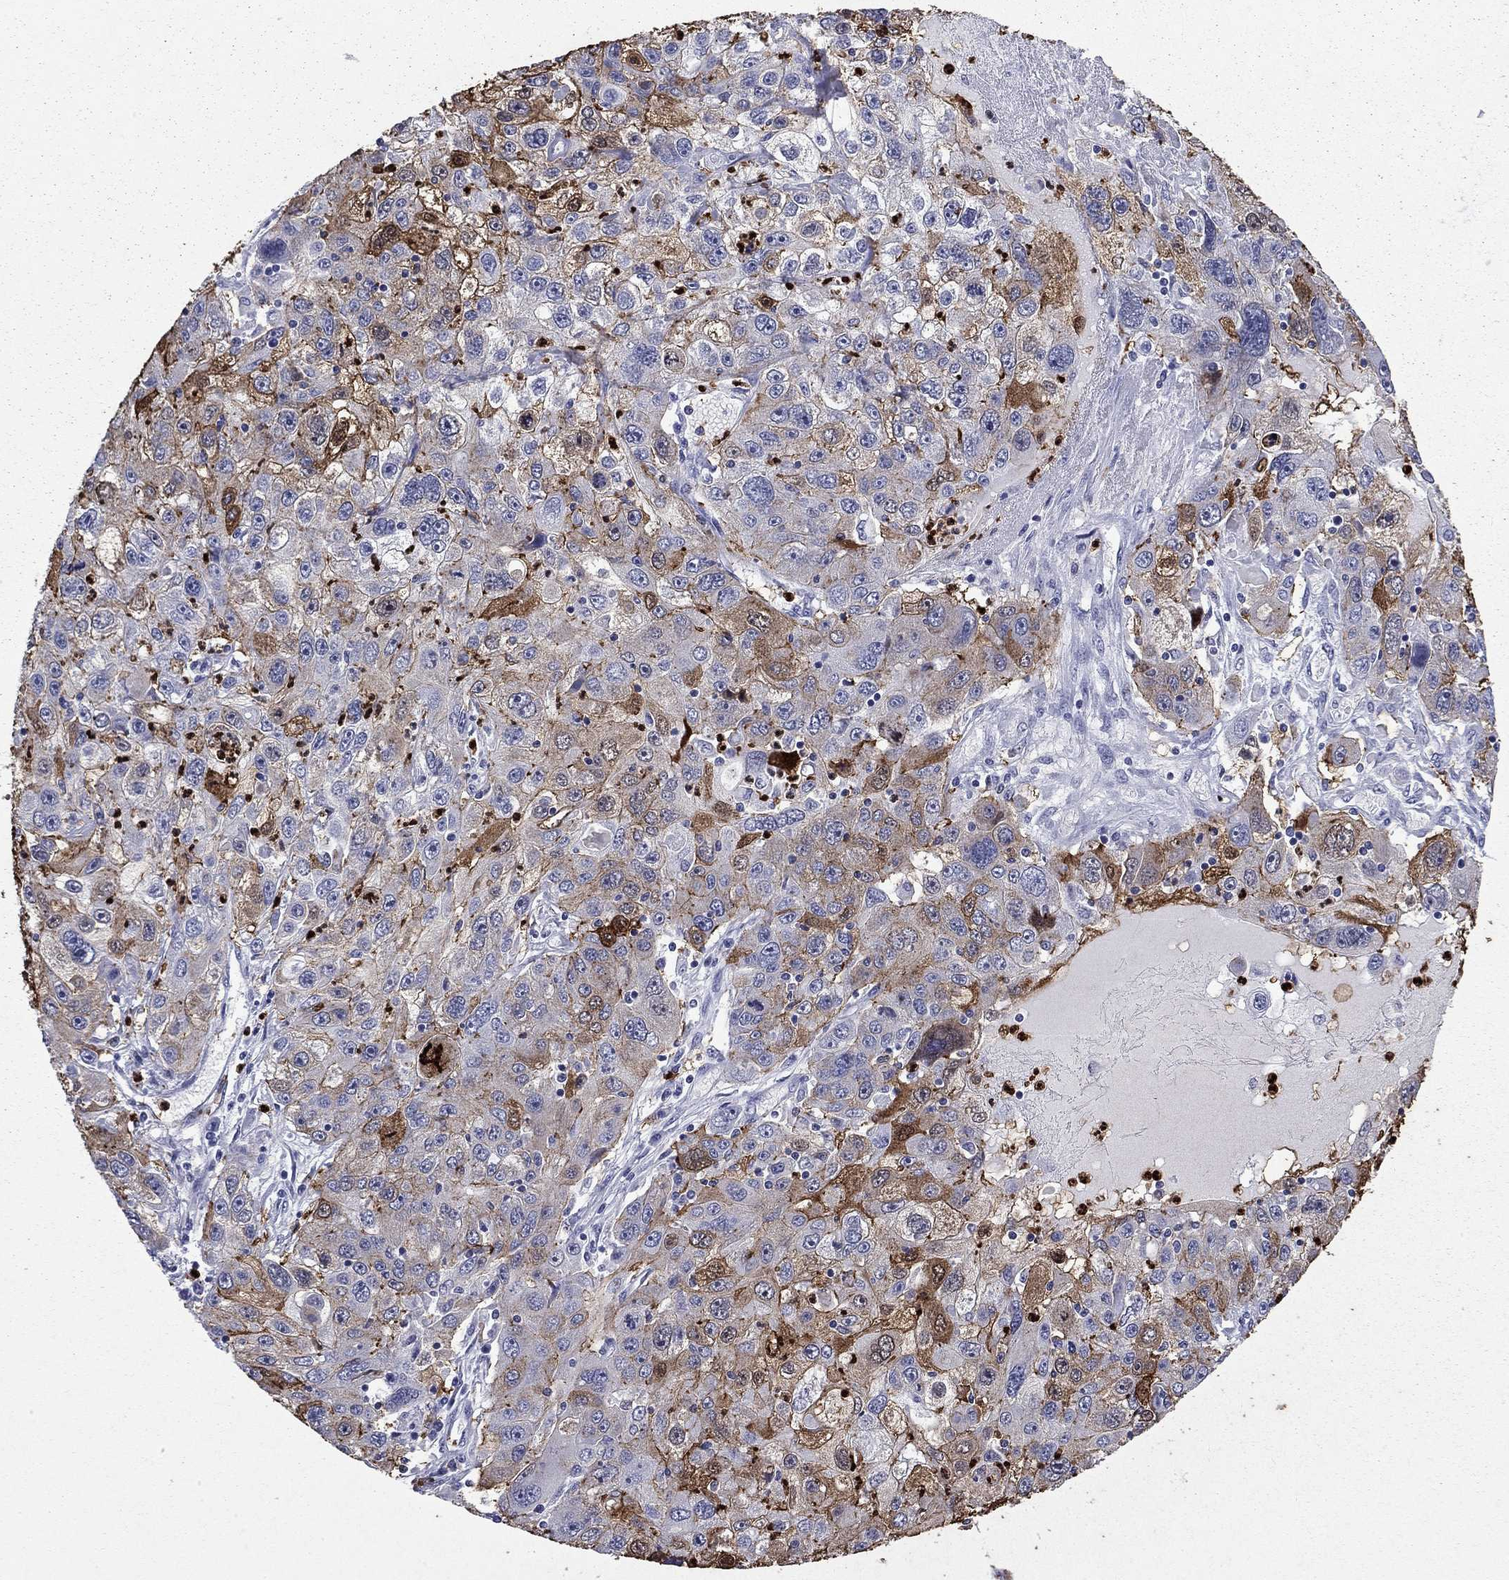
{"staining": {"intensity": "moderate", "quantity": "<25%", "location": "cytoplasmic/membranous"}, "tissue": "stomach cancer", "cell_type": "Tumor cells", "image_type": "cancer", "snomed": [{"axis": "morphology", "description": "Adenocarcinoma, NOS"}, {"axis": "topography", "description": "Stomach"}], "caption": "An immunohistochemistry (IHC) photomicrograph of tumor tissue is shown. Protein staining in brown shows moderate cytoplasmic/membranous positivity in stomach cancer (adenocarcinoma) within tumor cells.", "gene": "TRIM29", "patient": {"sex": "male", "age": 56}}